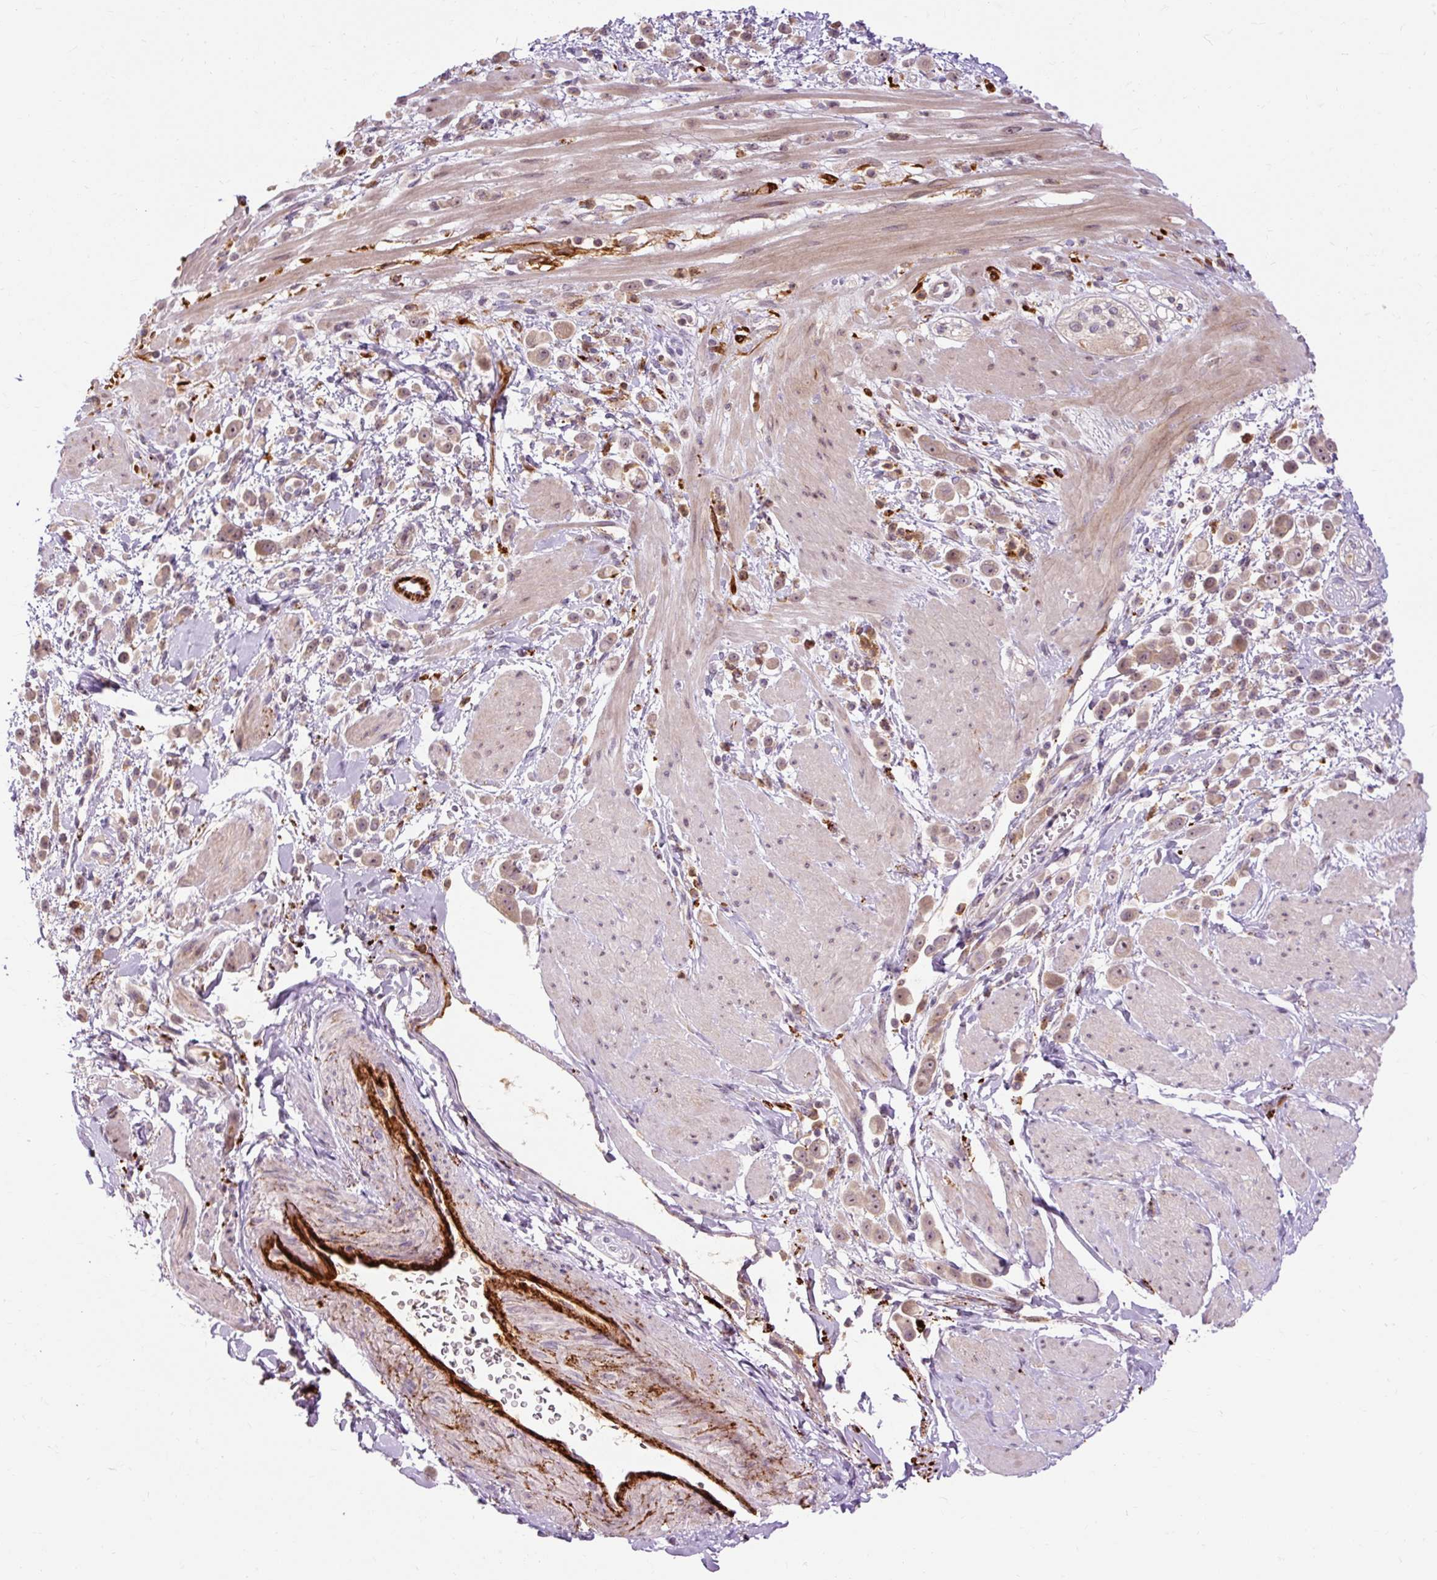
{"staining": {"intensity": "weak", "quantity": ">75%", "location": "cytoplasmic/membranous"}, "tissue": "pancreatic cancer", "cell_type": "Tumor cells", "image_type": "cancer", "snomed": [{"axis": "morphology", "description": "Normal tissue, NOS"}, {"axis": "morphology", "description": "Adenocarcinoma, NOS"}, {"axis": "topography", "description": "Pancreas"}], "caption": "An image of adenocarcinoma (pancreatic) stained for a protein exhibits weak cytoplasmic/membranous brown staining in tumor cells.", "gene": "CEBPZ", "patient": {"sex": "female", "age": 64}}